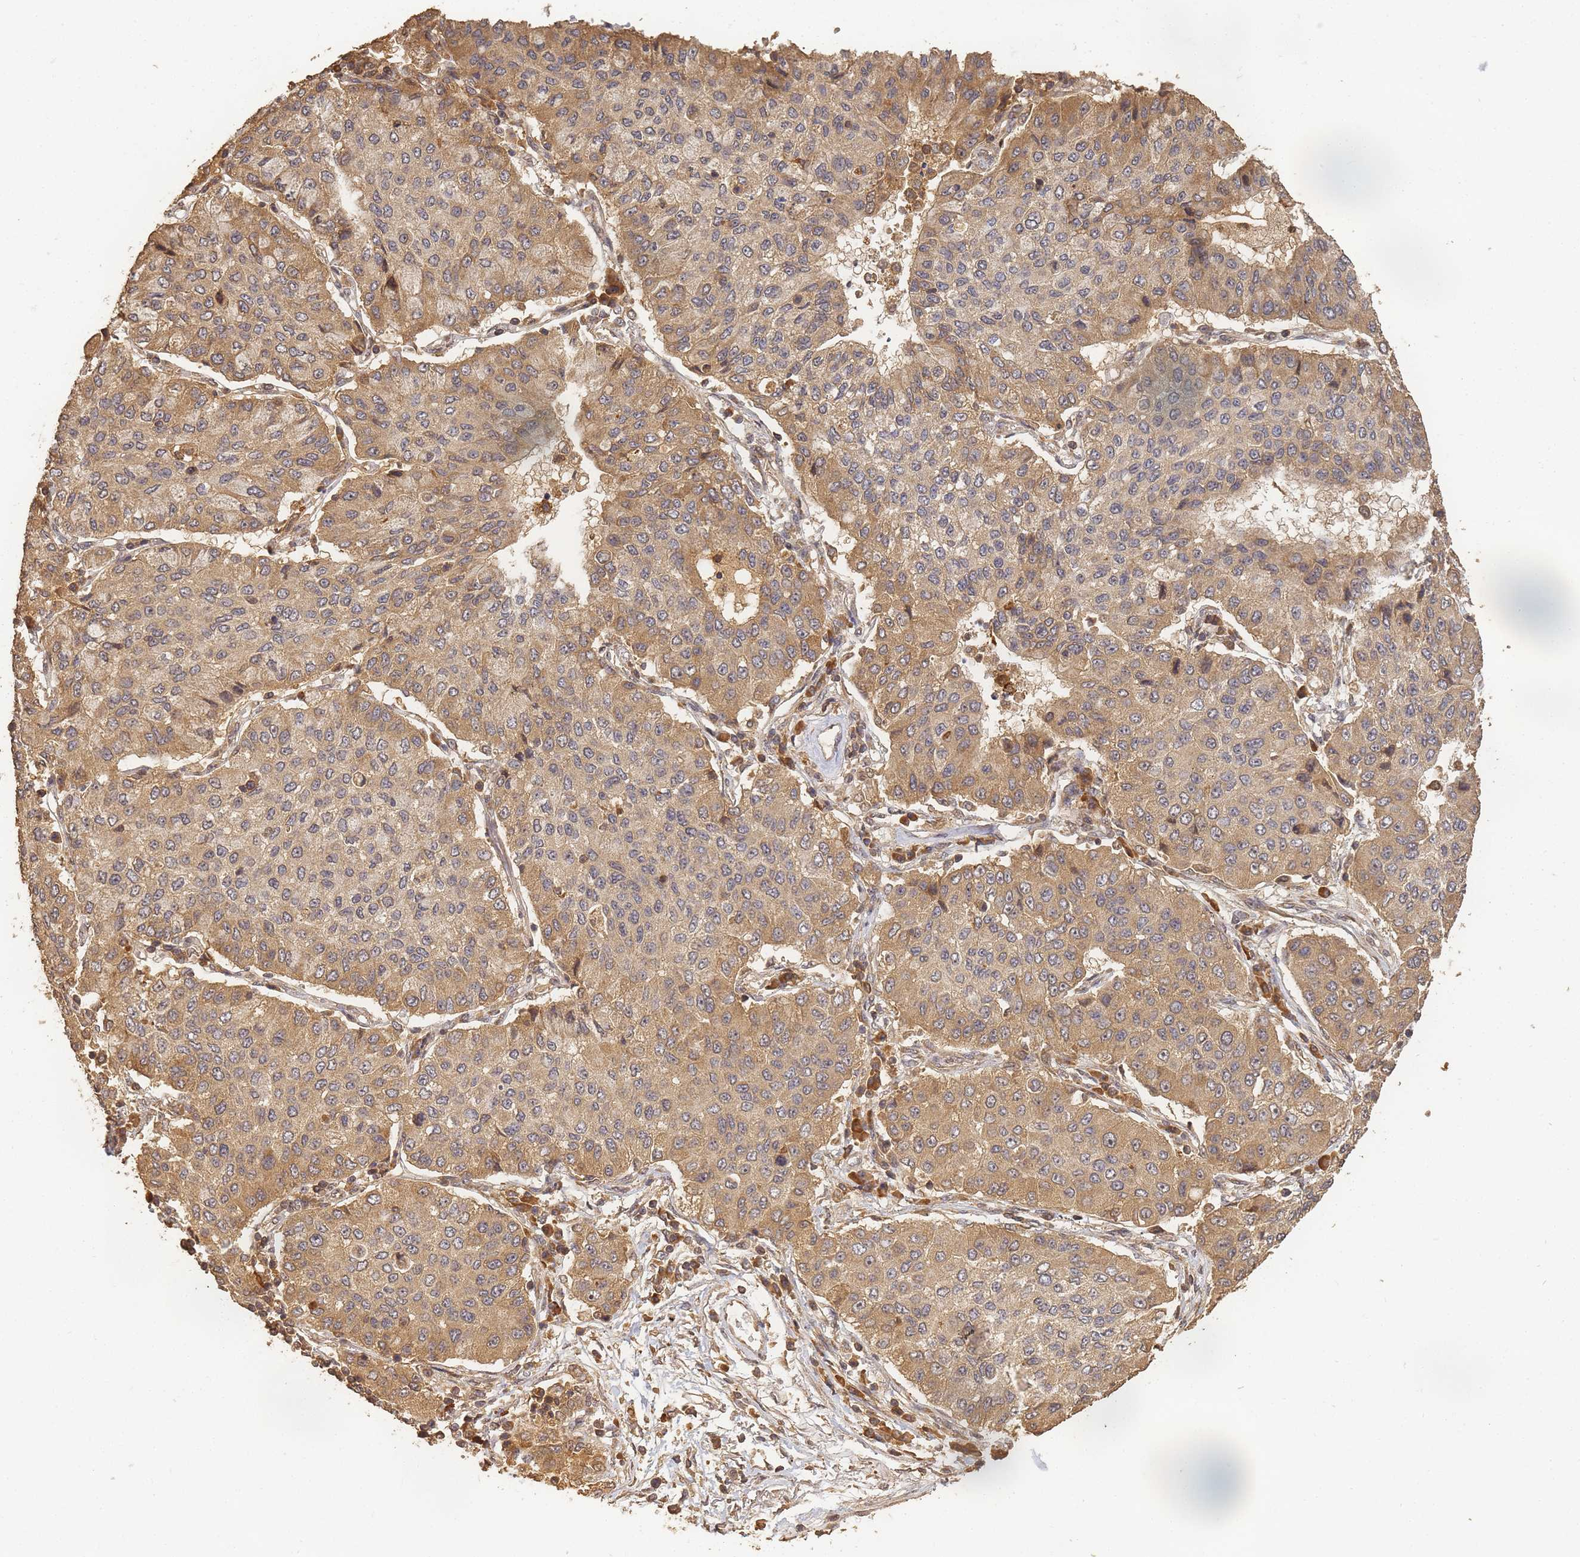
{"staining": {"intensity": "moderate", "quantity": ">75%", "location": "cytoplasmic/membranous"}, "tissue": "lung cancer", "cell_type": "Tumor cells", "image_type": "cancer", "snomed": [{"axis": "morphology", "description": "Squamous cell carcinoma, NOS"}, {"axis": "topography", "description": "Lung"}], "caption": "Moderate cytoplasmic/membranous expression is identified in approximately >75% of tumor cells in lung cancer (squamous cell carcinoma).", "gene": "ALKBH1", "patient": {"sex": "male", "age": 74}}